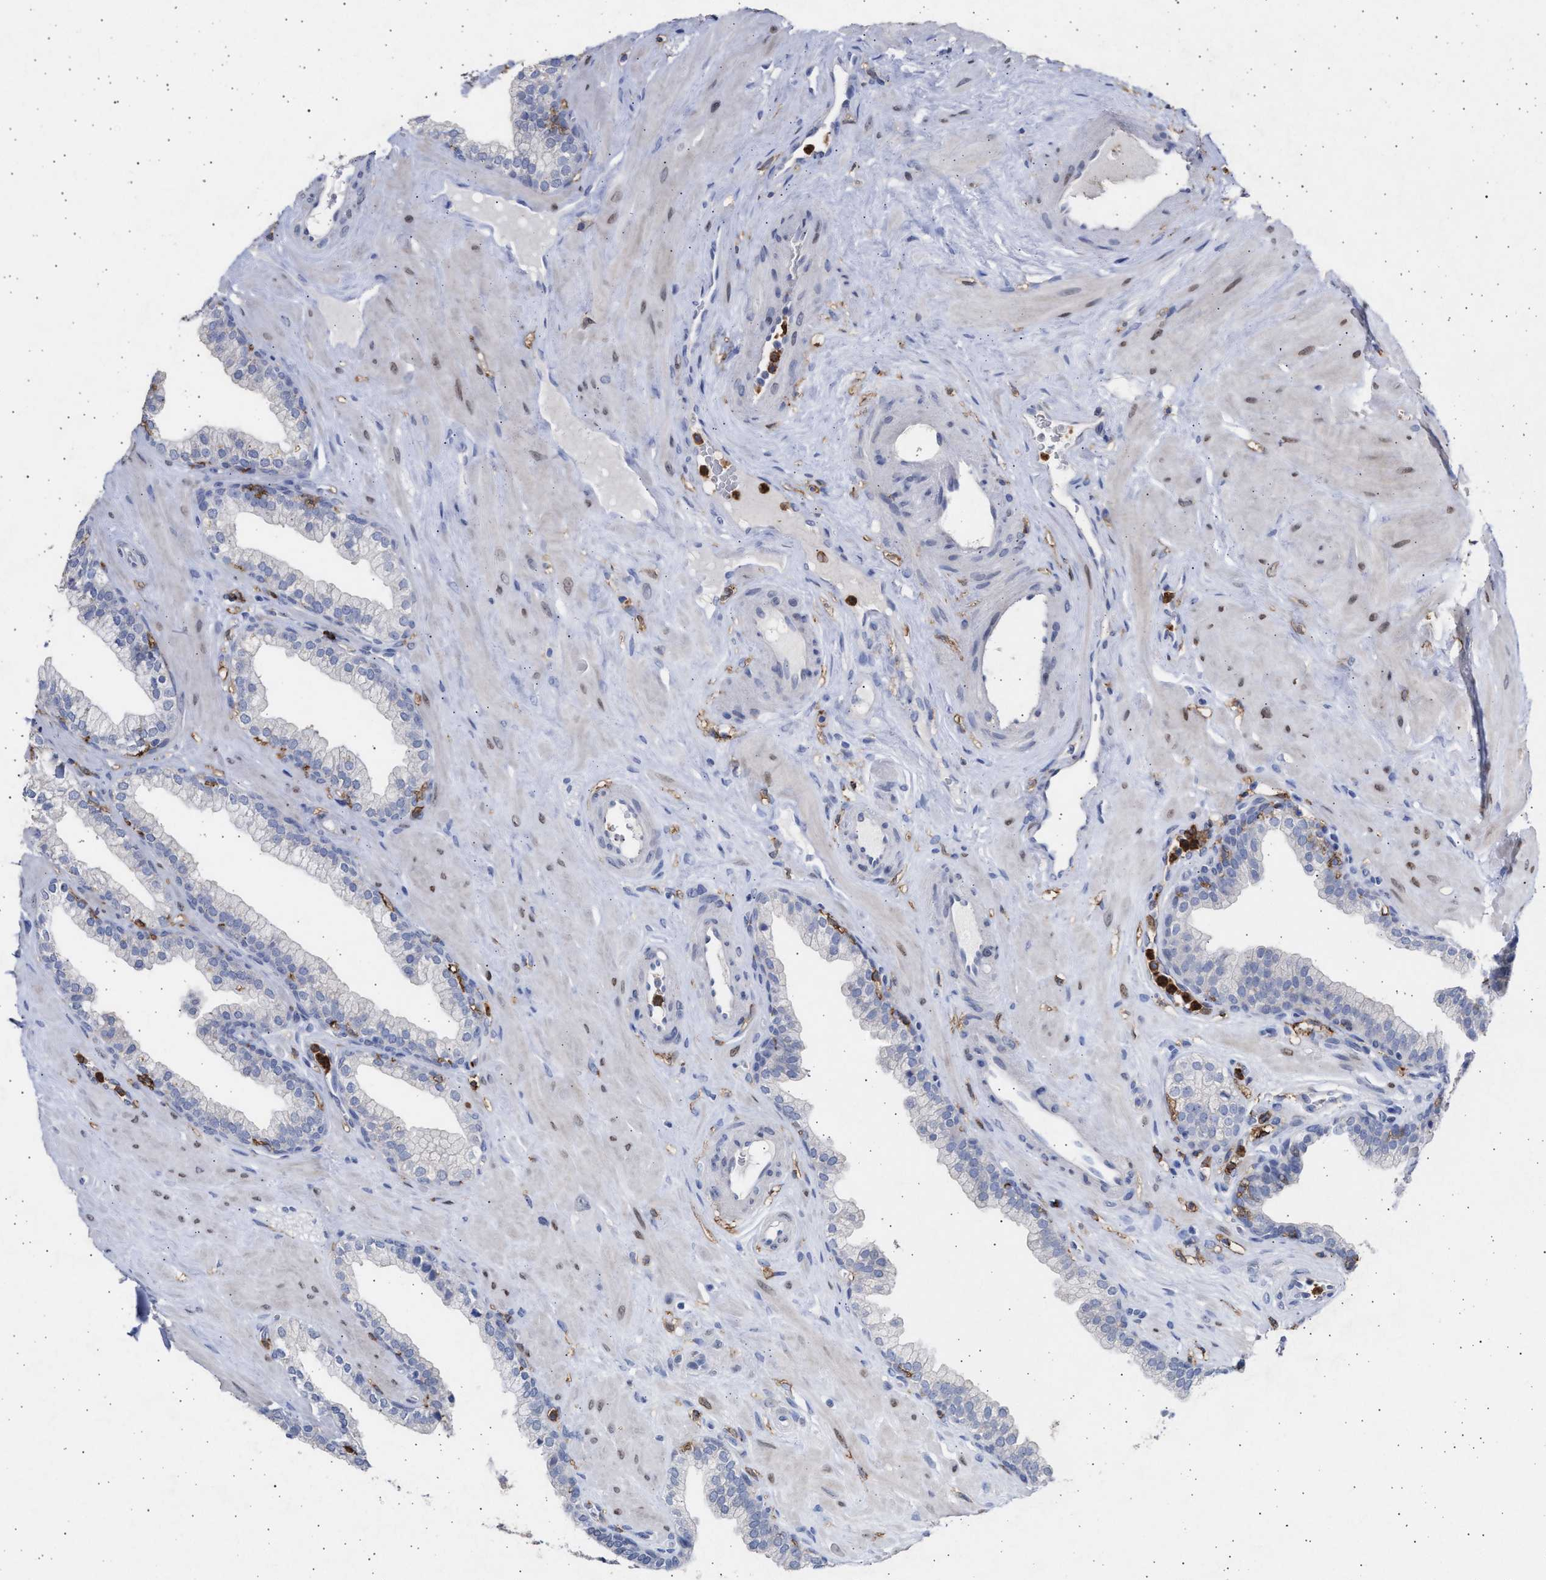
{"staining": {"intensity": "negative", "quantity": "none", "location": "none"}, "tissue": "prostate", "cell_type": "Glandular cells", "image_type": "normal", "snomed": [{"axis": "morphology", "description": "Normal tissue, NOS"}, {"axis": "morphology", "description": "Urothelial carcinoma, Low grade"}, {"axis": "topography", "description": "Urinary bladder"}, {"axis": "topography", "description": "Prostate"}], "caption": "IHC of normal human prostate demonstrates no staining in glandular cells.", "gene": "FCER1A", "patient": {"sex": "male", "age": 60}}